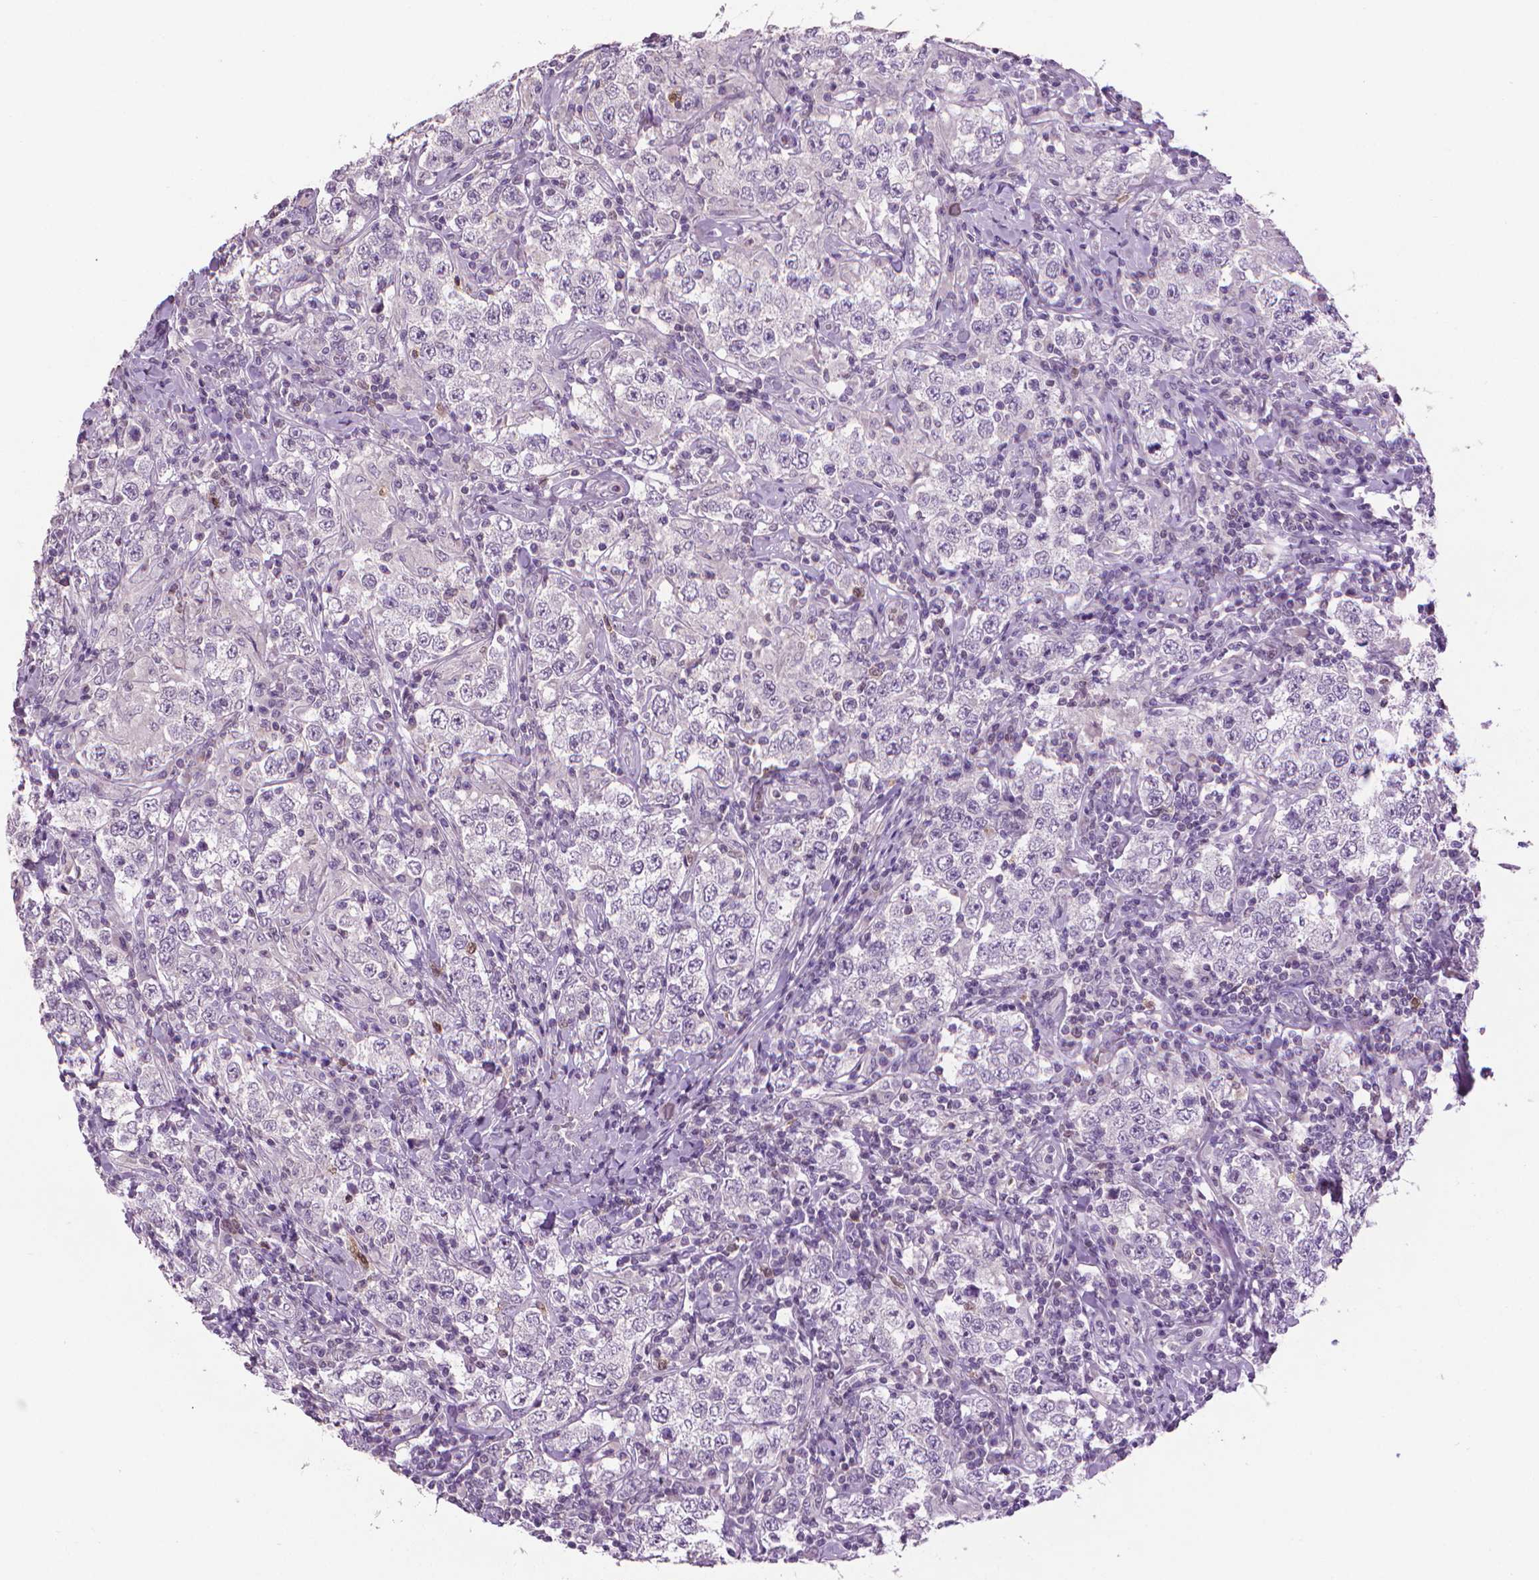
{"staining": {"intensity": "negative", "quantity": "none", "location": "none"}, "tissue": "testis cancer", "cell_type": "Tumor cells", "image_type": "cancer", "snomed": [{"axis": "morphology", "description": "Seminoma, NOS"}, {"axis": "morphology", "description": "Carcinoma, Embryonal, NOS"}, {"axis": "topography", "description": "Testis"}], "caption": "Immunohistochemistry of testis cancer reveals no expression in tumor cells.", "gene": "CDKN2D", "patient": {"sex": "male", "age": 41}}